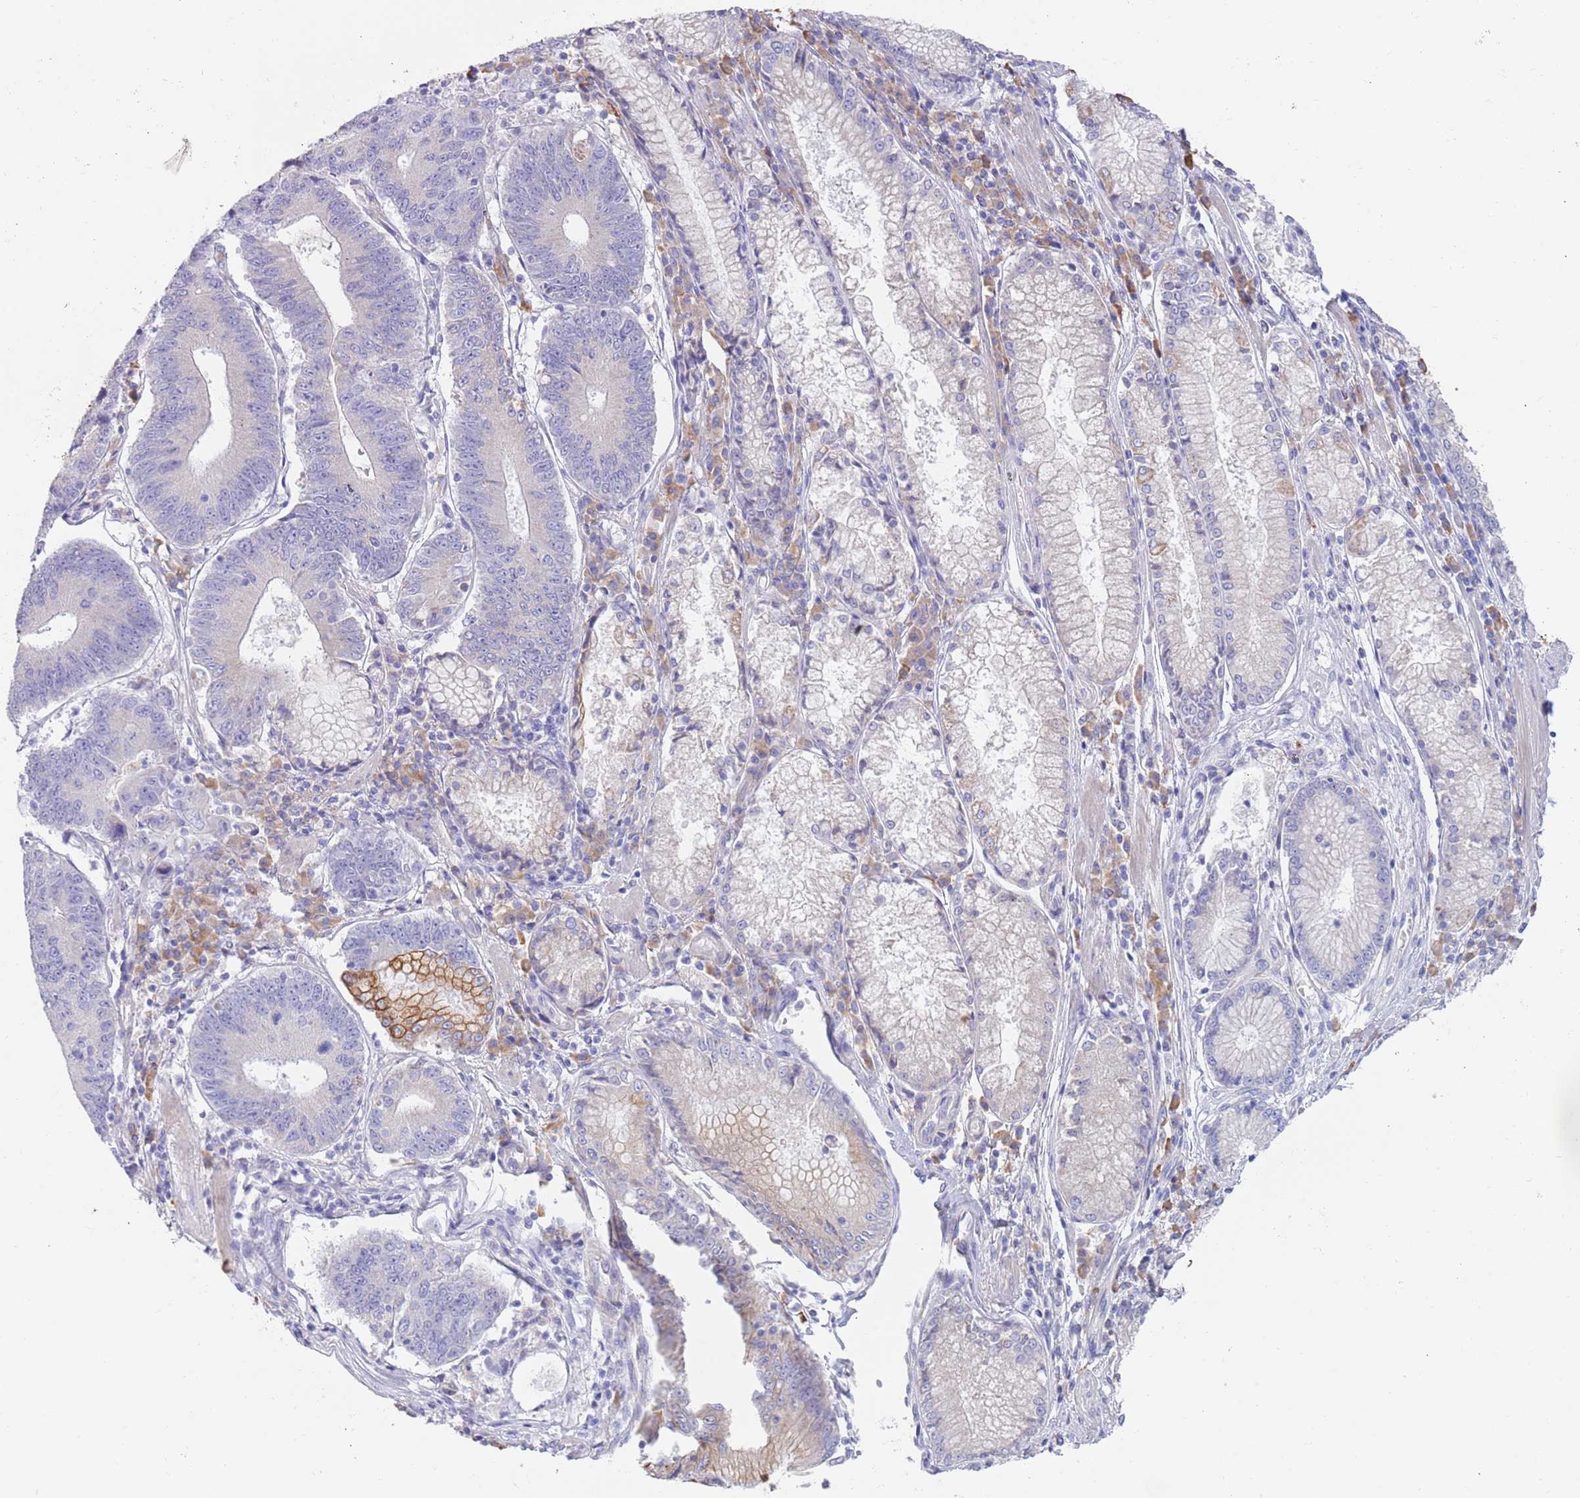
{"staining": {"intensity": "negative", "quantity": "none", "location": "none"}, "tissue": "stomach cancer", "cell_type": "Tumor cells", "image_type": "cancer", "snomed": [{"axis": "morphology", "description": "Adenocarcinoma, NOS"}, {"axis": "topography", "description": "Stomach"}], "caption": "Immunohistochemistry photomicrograph of human adenocarcinoma (stomach) stained for a protein (brown), which displays no positivity in tumor cells.", "gene": "CCDC149", "patient": {"sex": "male", "age": 59}}